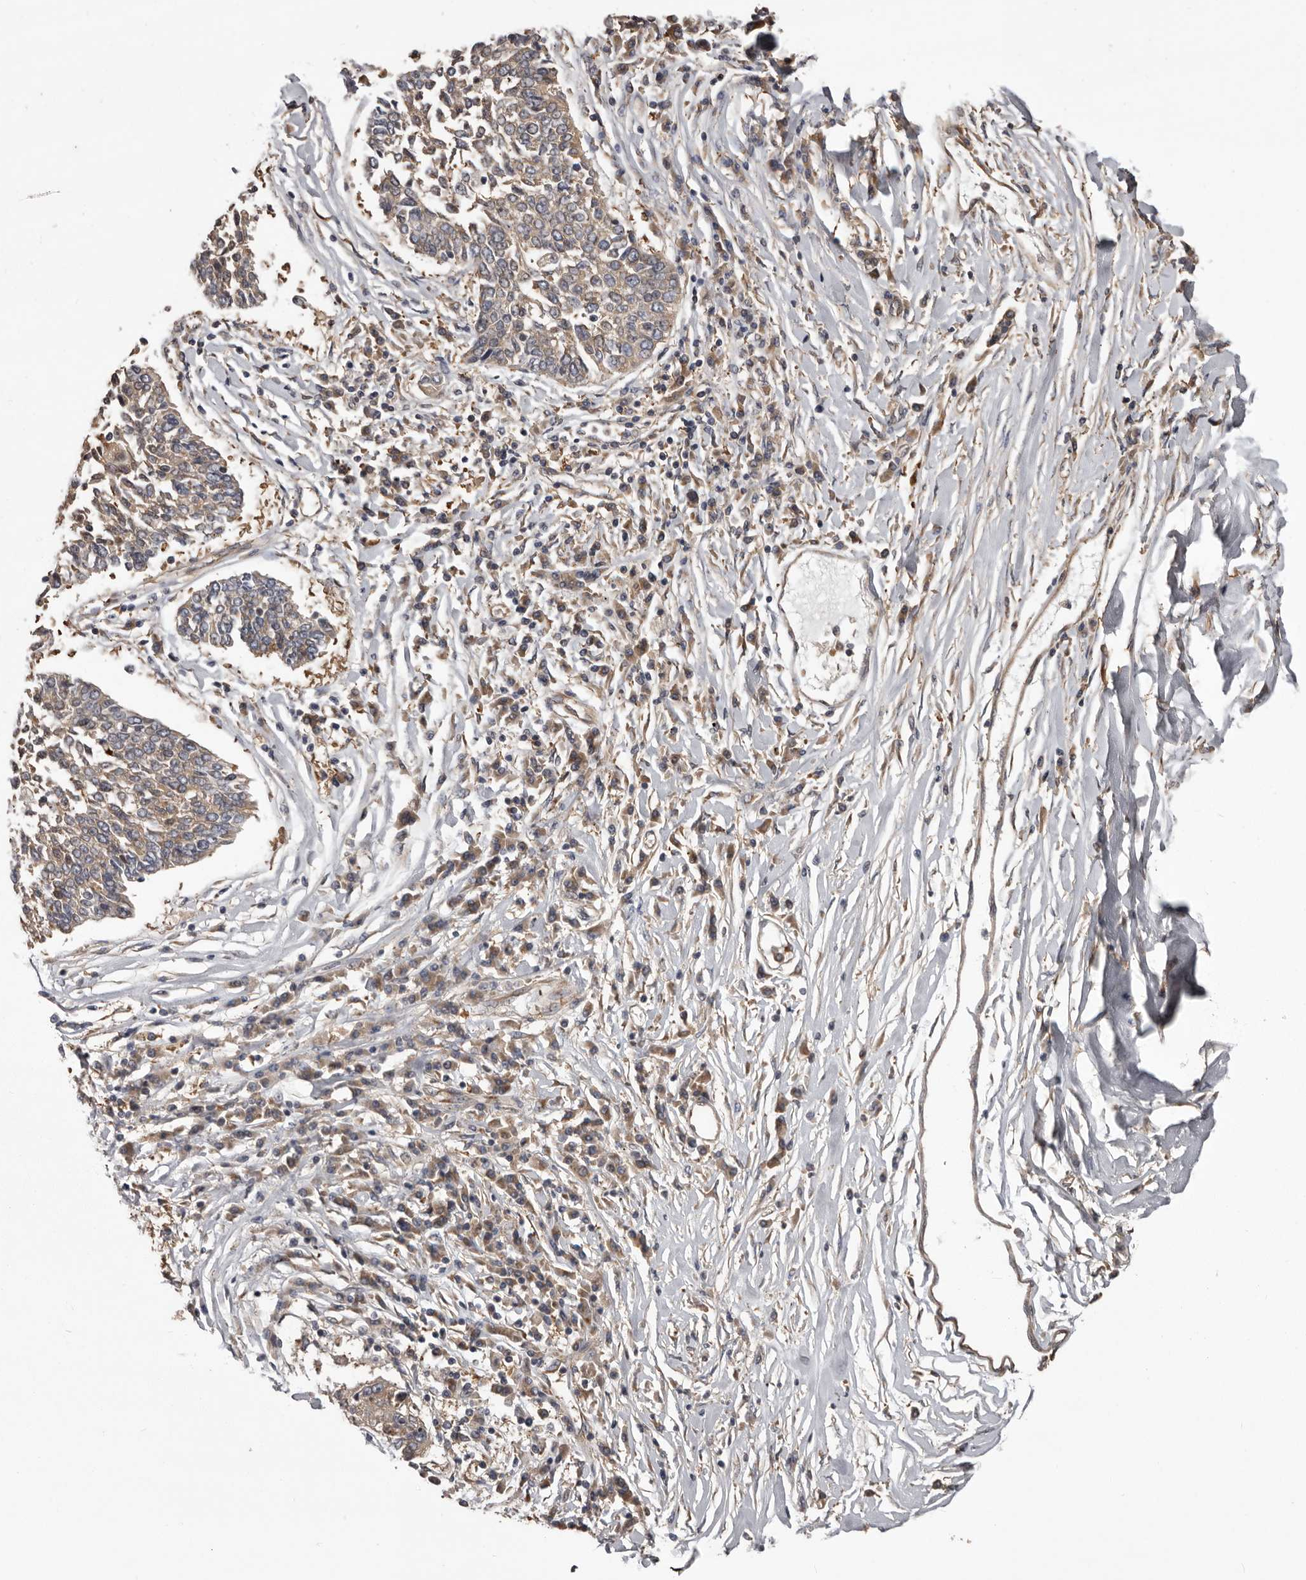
{"staining": {"intensity": "weak", "quantity": ">75%", "location": "cytoplasmic/membranous"}, "tissue": "lung cancer", "cell_type": "Tumor cells", "image_type": "cancer", "snomed": [{"axis": "morphology", "description": "Normal tissue, NOS"}, {"axis": "morphology", "description": "Squamous cell carcinoma, NOS"}, {"axis": "topography", "description": "Cartilage tissue"}, {"axis": "topography", "description": "Bronchus"}, {"axis": "topography", "description": "Lung"}, {"axis": "topography", "description": "Peripheral nerve tissue"}], "caption": "Protein expression analysis of squamous cell carcinoma (lung) shows weak cytoplasmic/membranous positivity in about >75% of tumor cells. Nuclei are stained in blue.", "gene": "DARS1", "patient": {"sex": "female", "age": 49}}